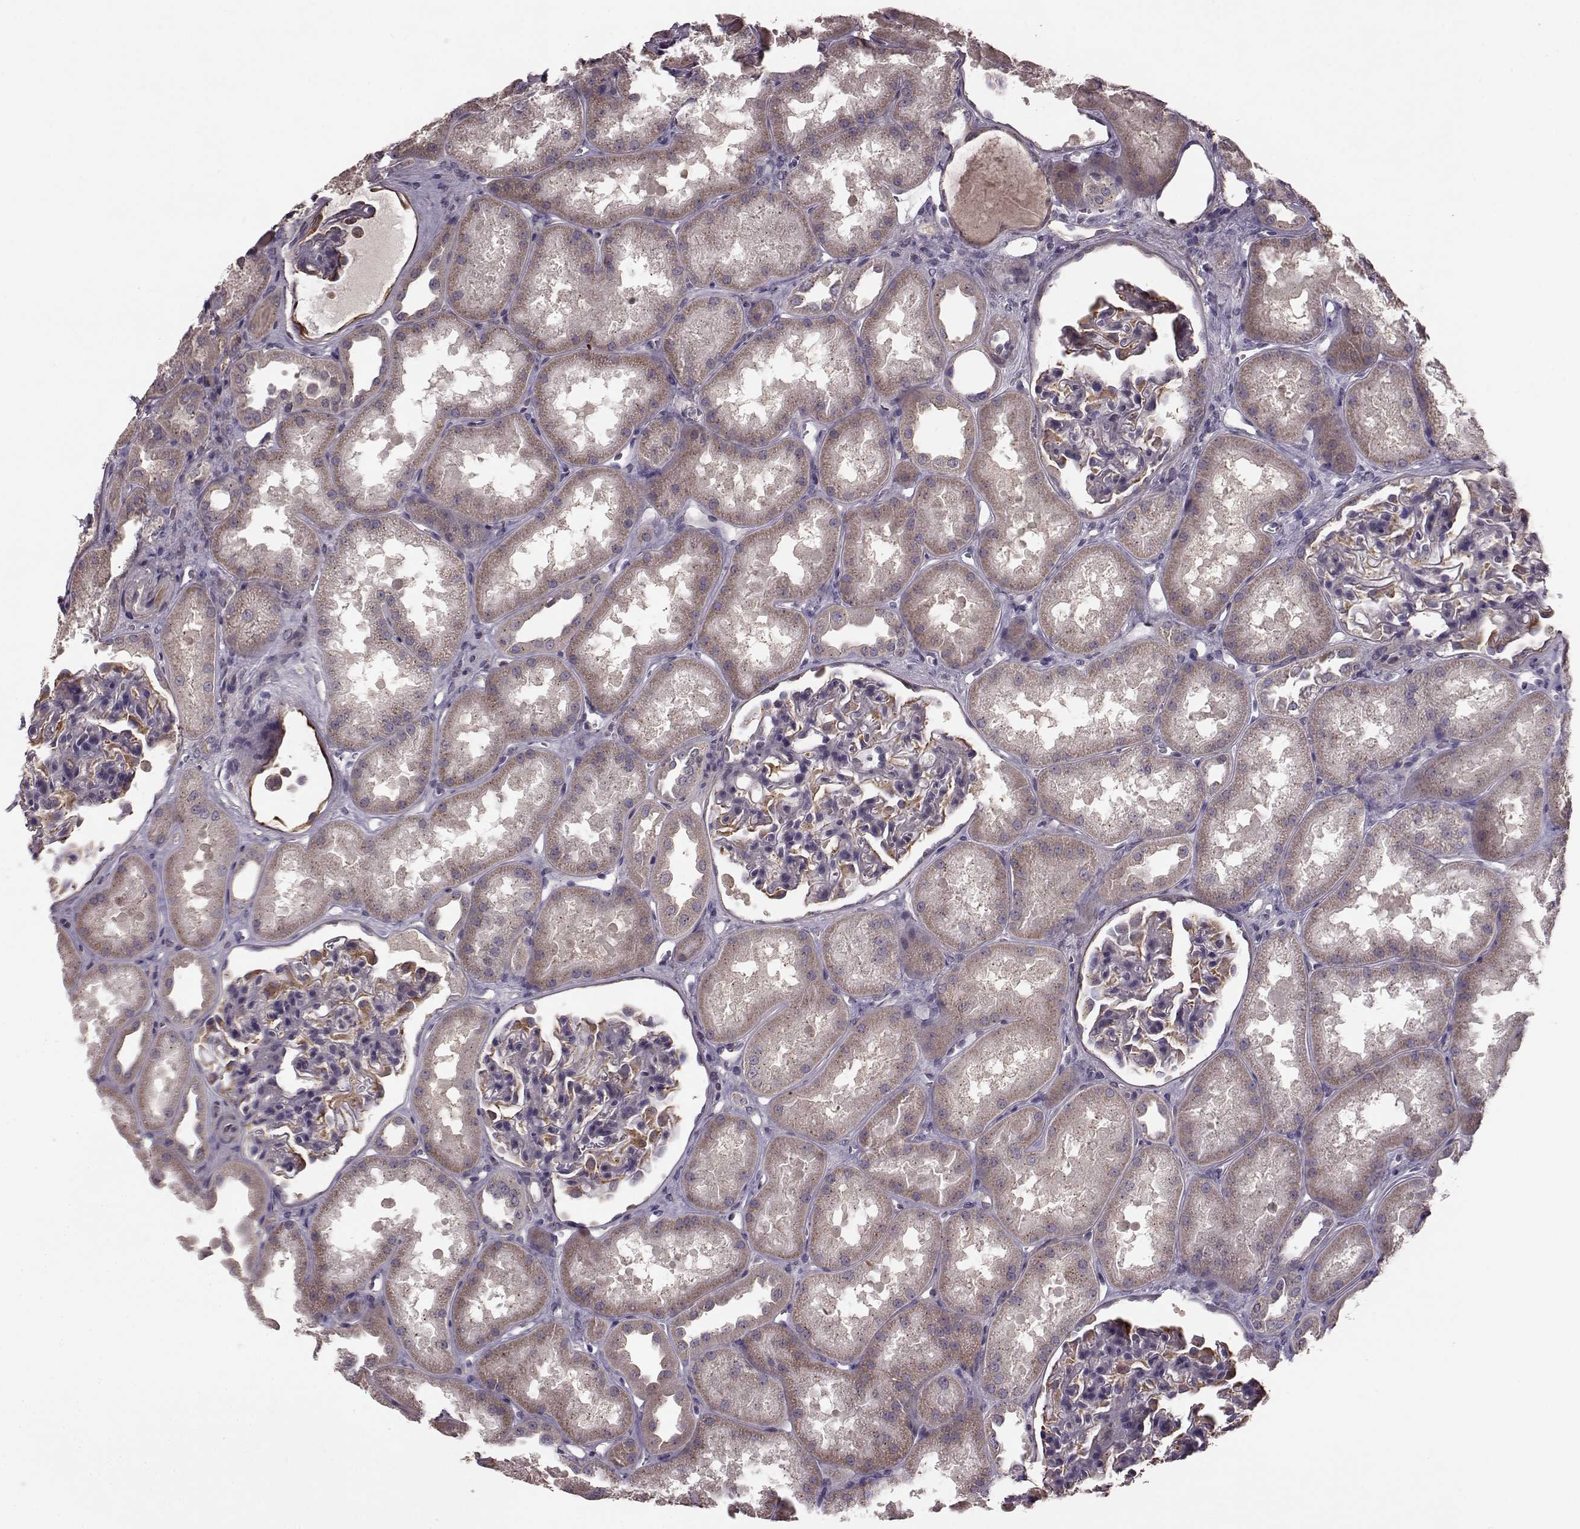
{"staining": {"intensity": "moderate", "quantity": "<25%", "location": "cytoplasmic/membranous"}, "tissue": "kidney", "cell_type": "Cells in glomeruli", "image_type": "normal", "snomed": [{"axis": "morphology", "description": "Normal tissue, NOS"}, {"axis": "topography", "description": "Kidney"}], "caption": "This histopathology image exhibits IHC staining of unremarkable human kidney, with low moderate cytoplasmic/membranous expression in about <25% of cells in glomeruli.", "gene": "NTF3", "patient": {"sex": "male", "age": 61}}